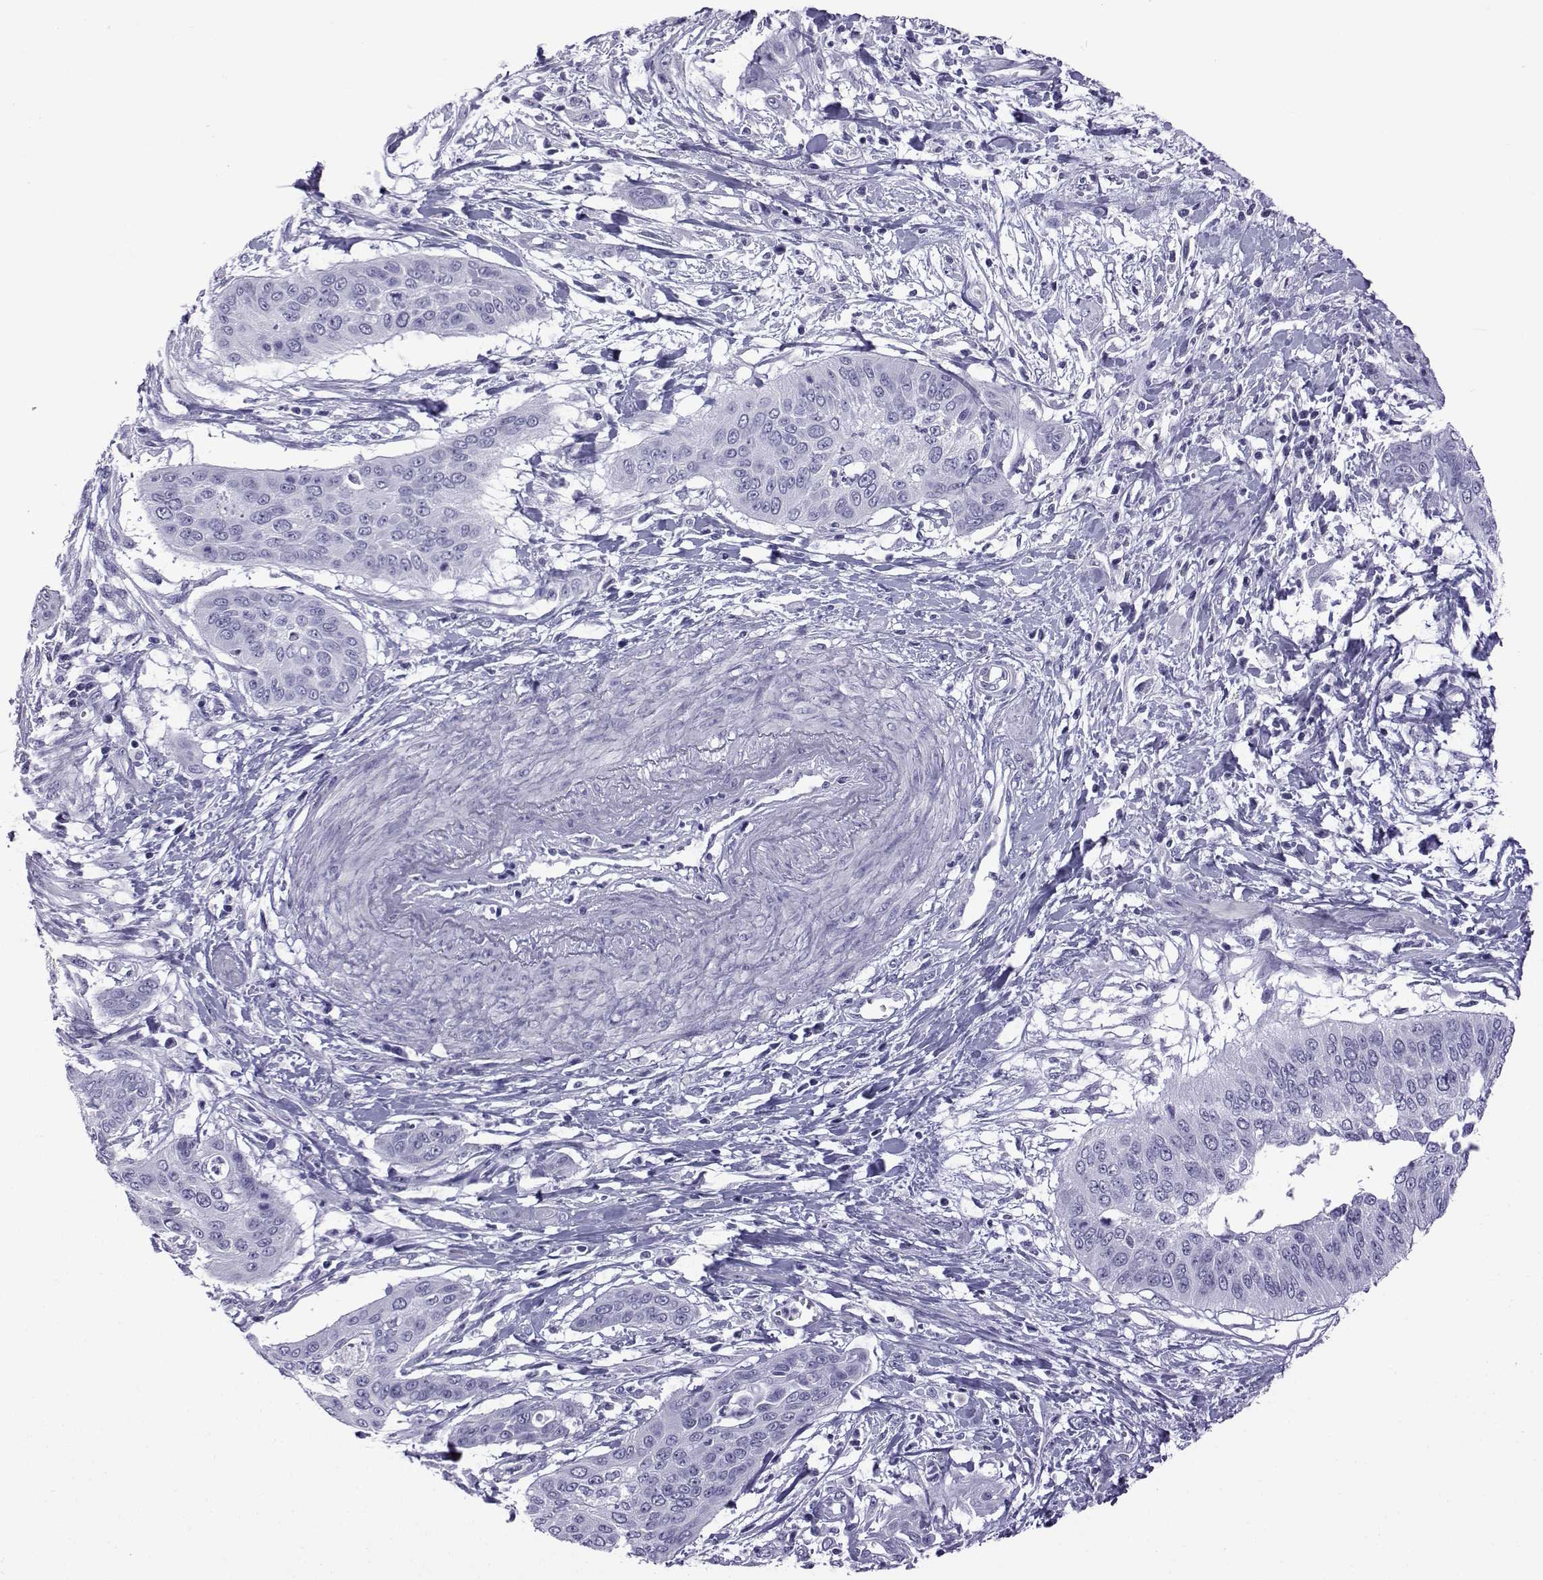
{"staining": {"intensity": "negative", "quantity": "none", "location": "none"}, "tissue": "cervical cancer", "cell_type": "Tumor cells", "image_type": "cancer", "snomed": [{"axis": "morphology", "description": "Squamous cell carcinoma, NOS"}, {"axis": "topography", "description": "Cervix"}], "caption": "IHC photomicrograph of neoplastic tissue: human cervical squamous cell carcinoma stained with DAB (3,3'-diaminobenzidine) shows no significant protein expression in tumor cells.", "gene": "ACTL7A", "patient": {"sex": "female", "age": 39}}